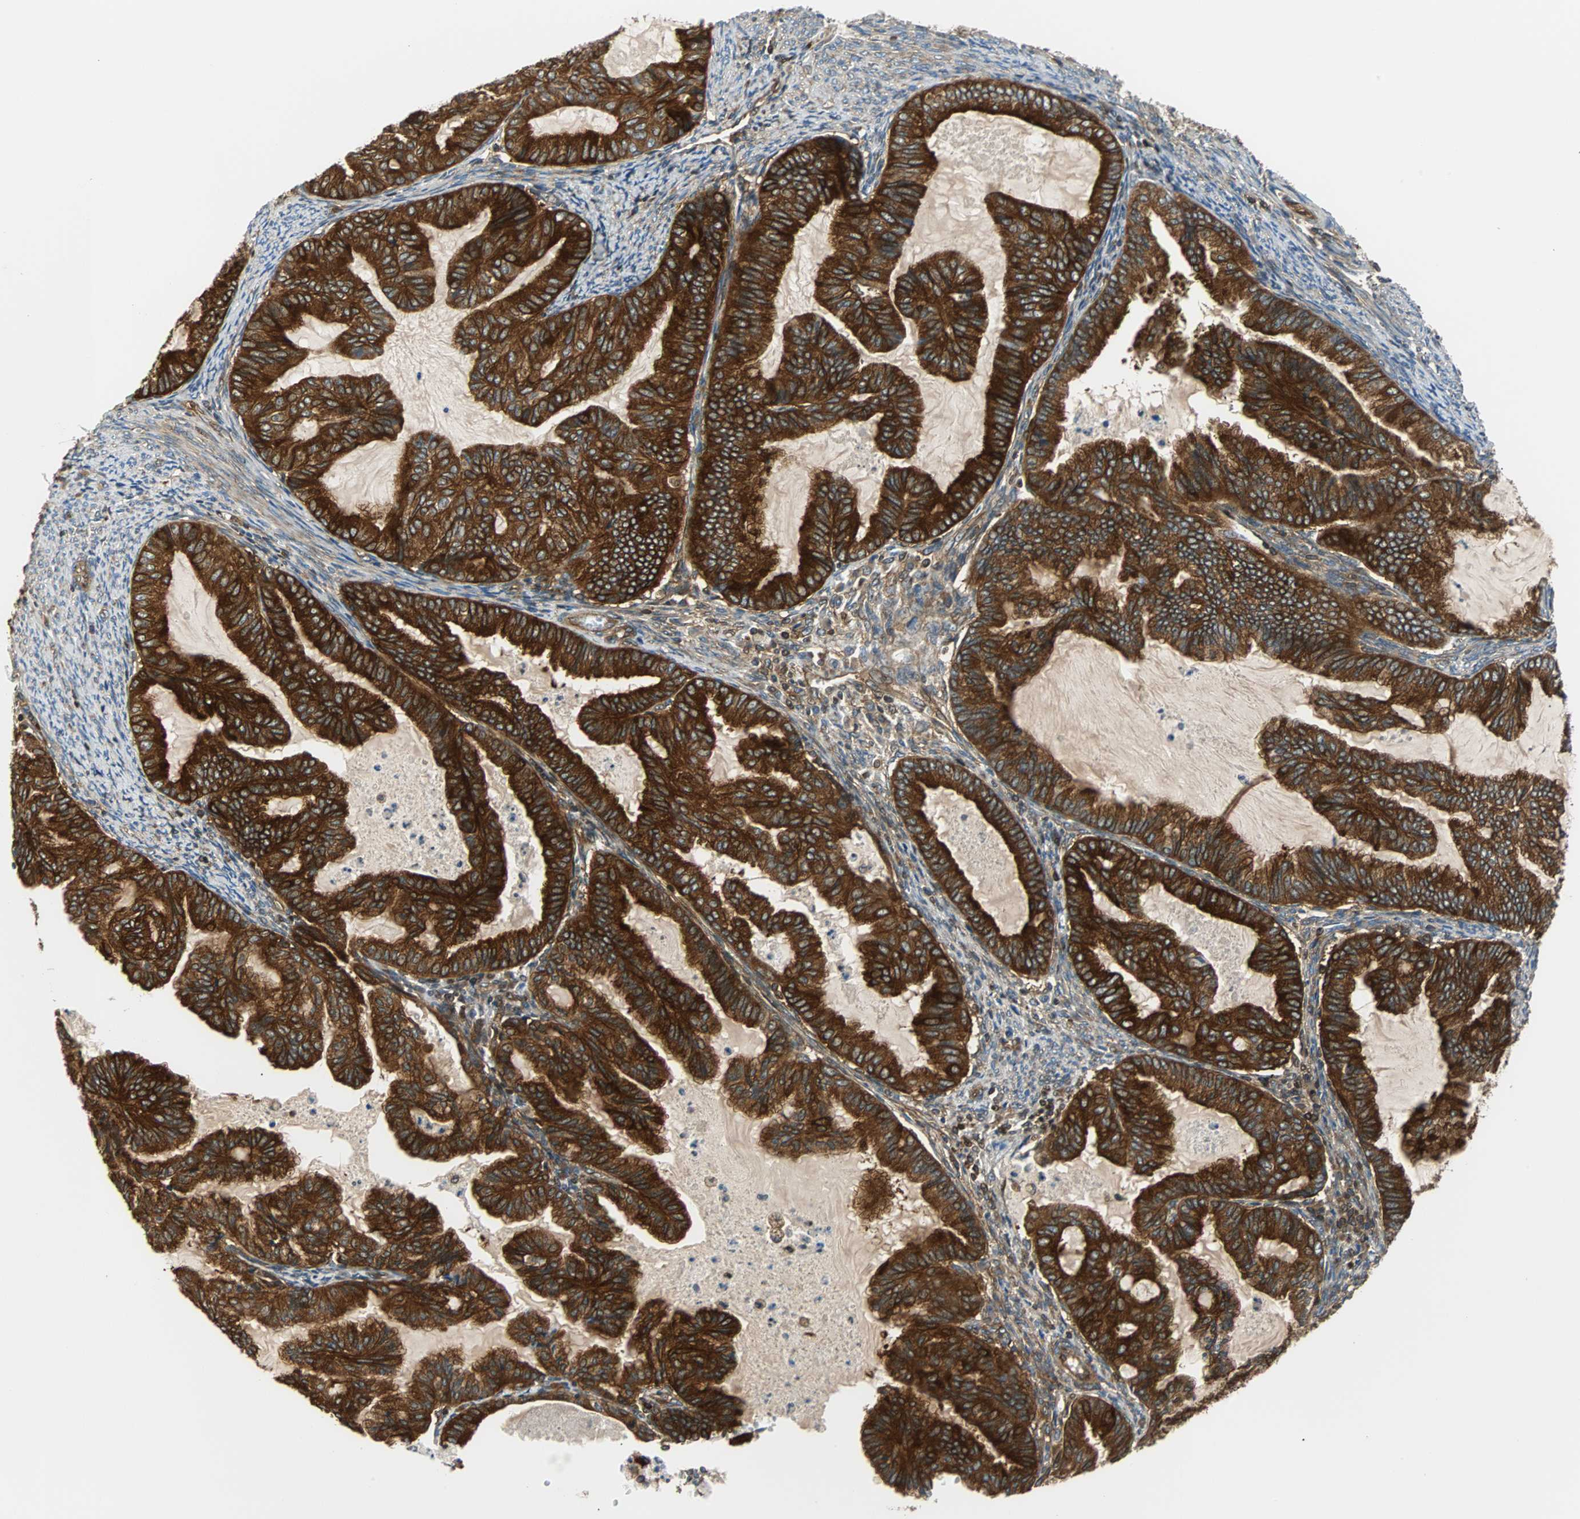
{"staining": {"intensity": "strong", "quantity": ">75%", "location": "cytoplasmic/membranous"}, "tissue": "cervical cancer", "cell_type": "Tumor cells", "image_type": "cancer", "snomed": [{"axis": "morphology", "description": "Normal tissue, NOS"}, {"axis": "morphology", "description": "Adenocarcinoma, NOS"}, {"axis": "topography", "description": "Cervix"}, {"axis": "topography", "description": "Endometrium"}], "caption": "Immunohistochemical staining of cervical adenocarcinoma demonstrates high levels of strong cytoplasmic/membranous expression in about >75% of tumor cells.", "gene": "RELA", "patient": {"sex": "female", "age": 86}}